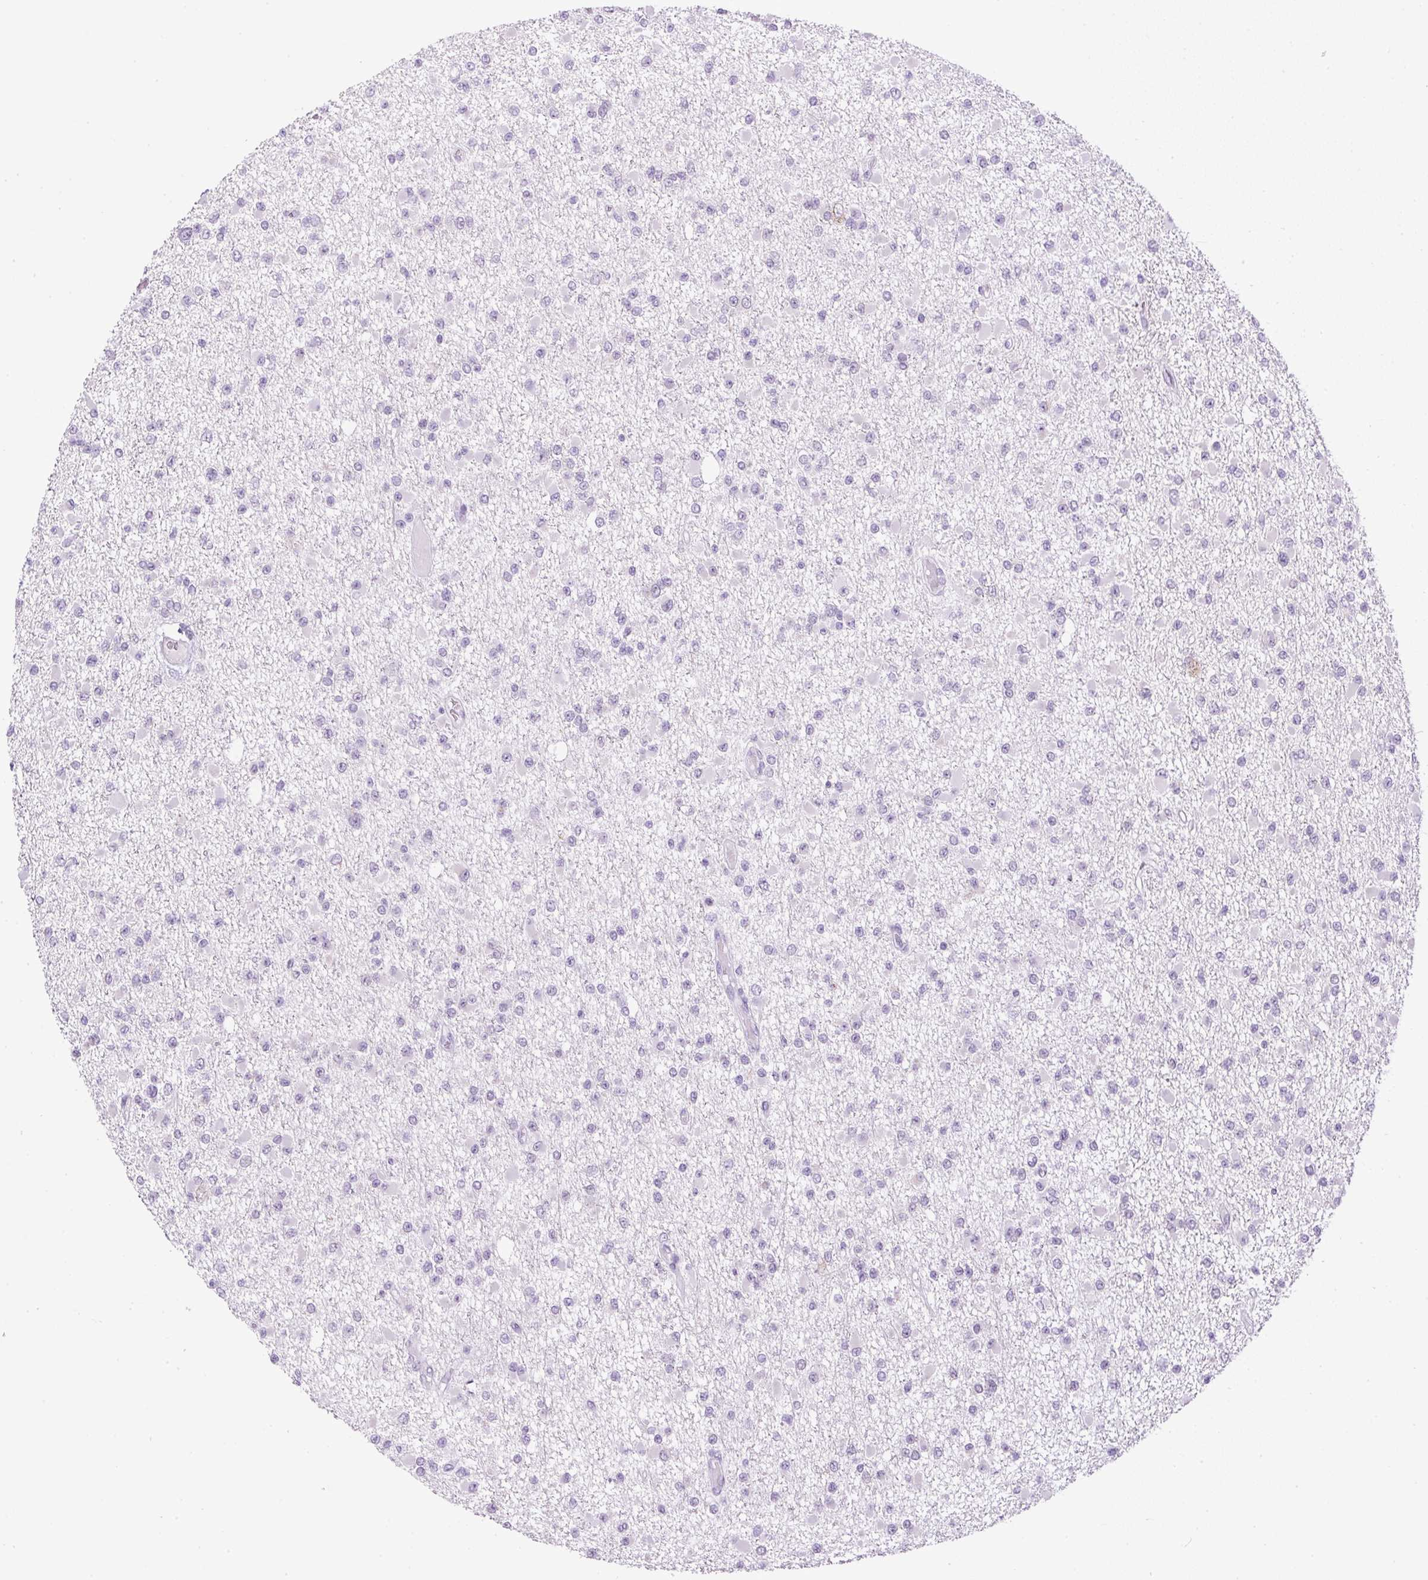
{"staining": {"intensity": "negative", "quantity": "none", "location": "none"}, "tissue": "glioma", "cell_type": "Tumor cells", "image_type": "cancer", "snomed": [{"axis": "morphology", "description": "Glioma, malignant, Low grade"}, {"axis": "topography", "description": "Brain"}], "caption": "The image displays no staining of tumor cells in glioma.", "gene": "RHBDD2", "patient": {"sex": "female", "age": 22}}